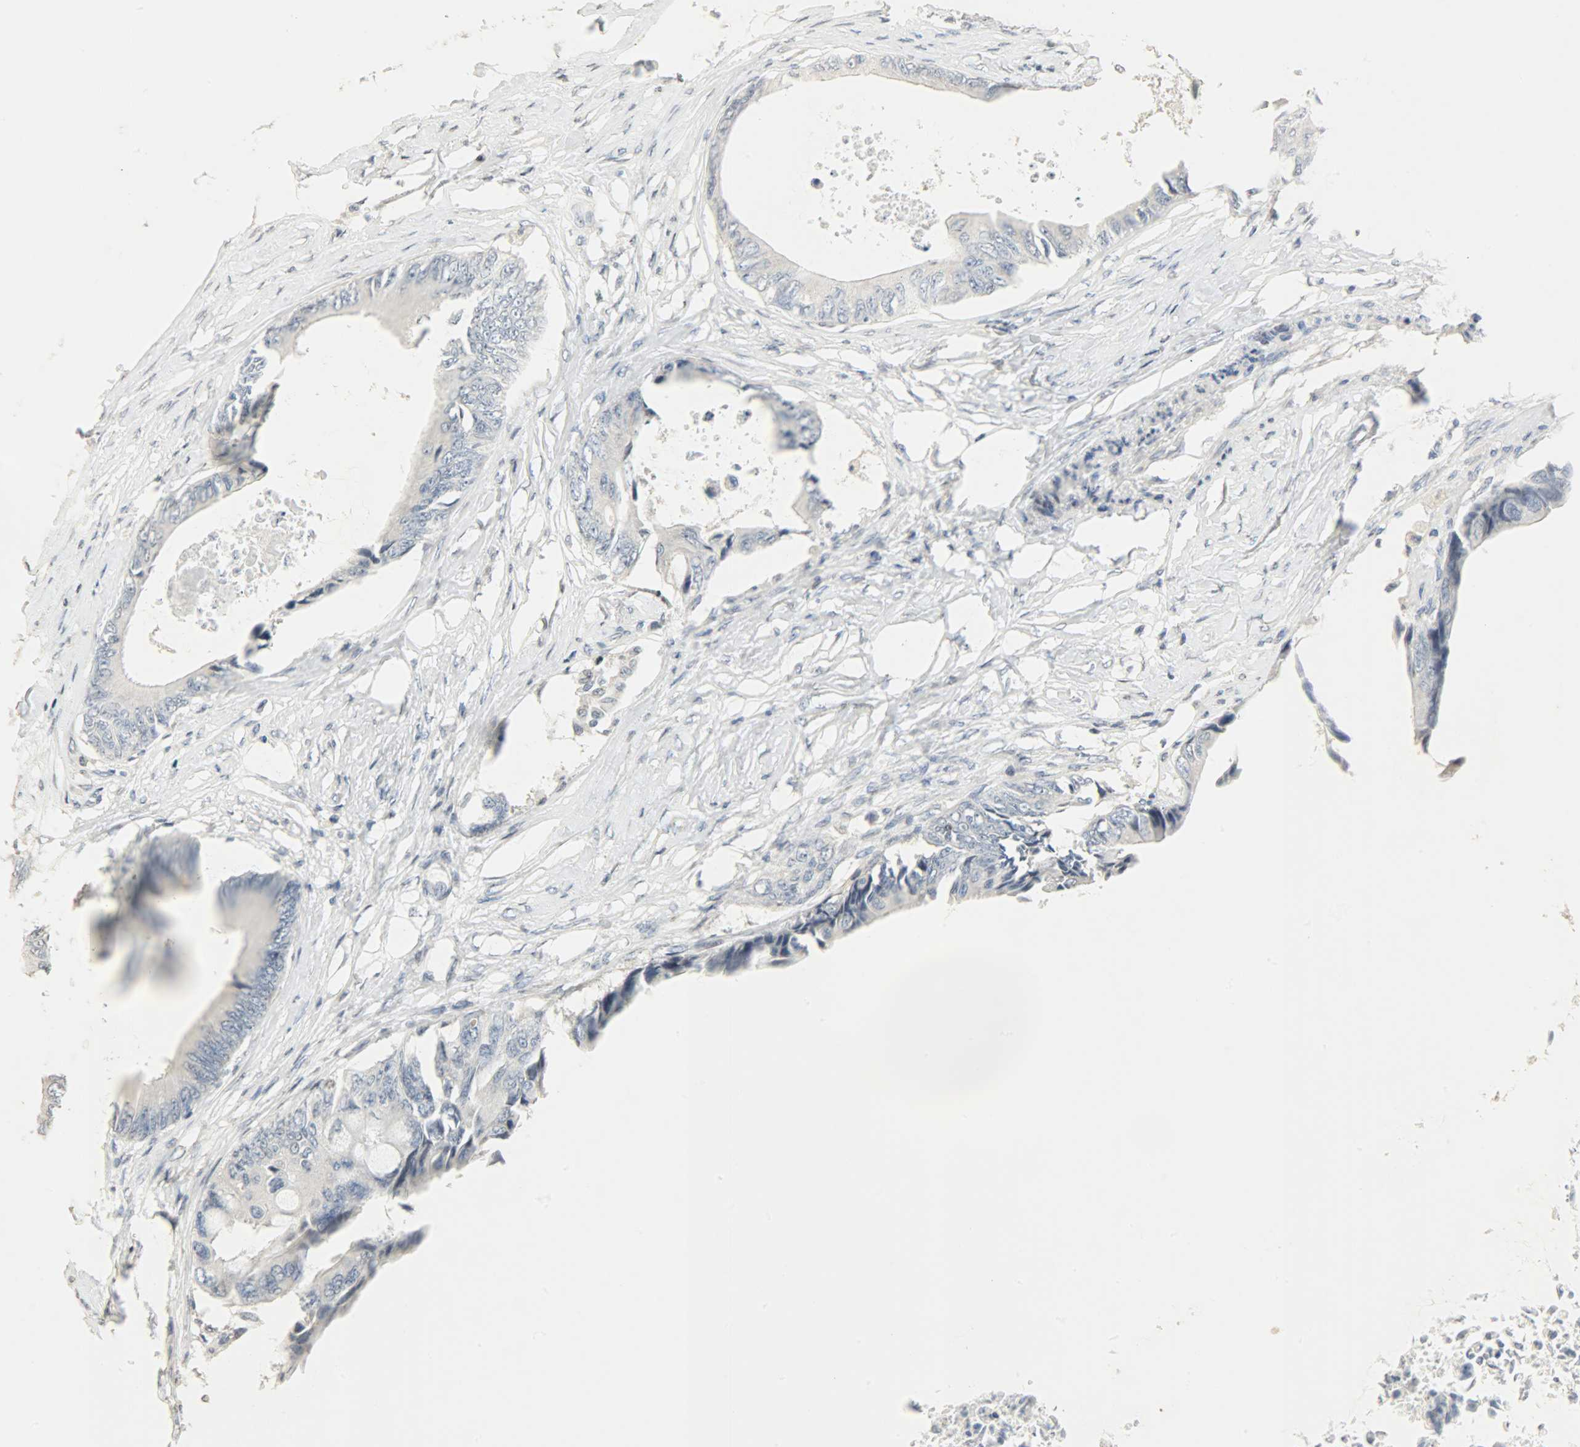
{"staining": {"intensity": "negative", "quantity": "none", "location": "none"}, "tissue": "colorectal cancer", "cell_type": "Tumor cells", "image_type": "cancer", "snomed": [{"axis": "morphology", "description": "Normal tissue, NOS"}, {"axis": "morphology", "description": "Adenocarcinoma, NOS"}, {"axis": "topography", "description": "Rectum"}, {"axis": "topography", "description": "Peripheral nerve tissue"}], "caption": "A high-resolution histopathology image shows immunohistochemistry staining of colorectal cancer (adenocarcinoma), which demonstrates no significant expression in tumor cells.", "gene": "DNAJB6", "patient": {"sex": "female", "age": 77}}